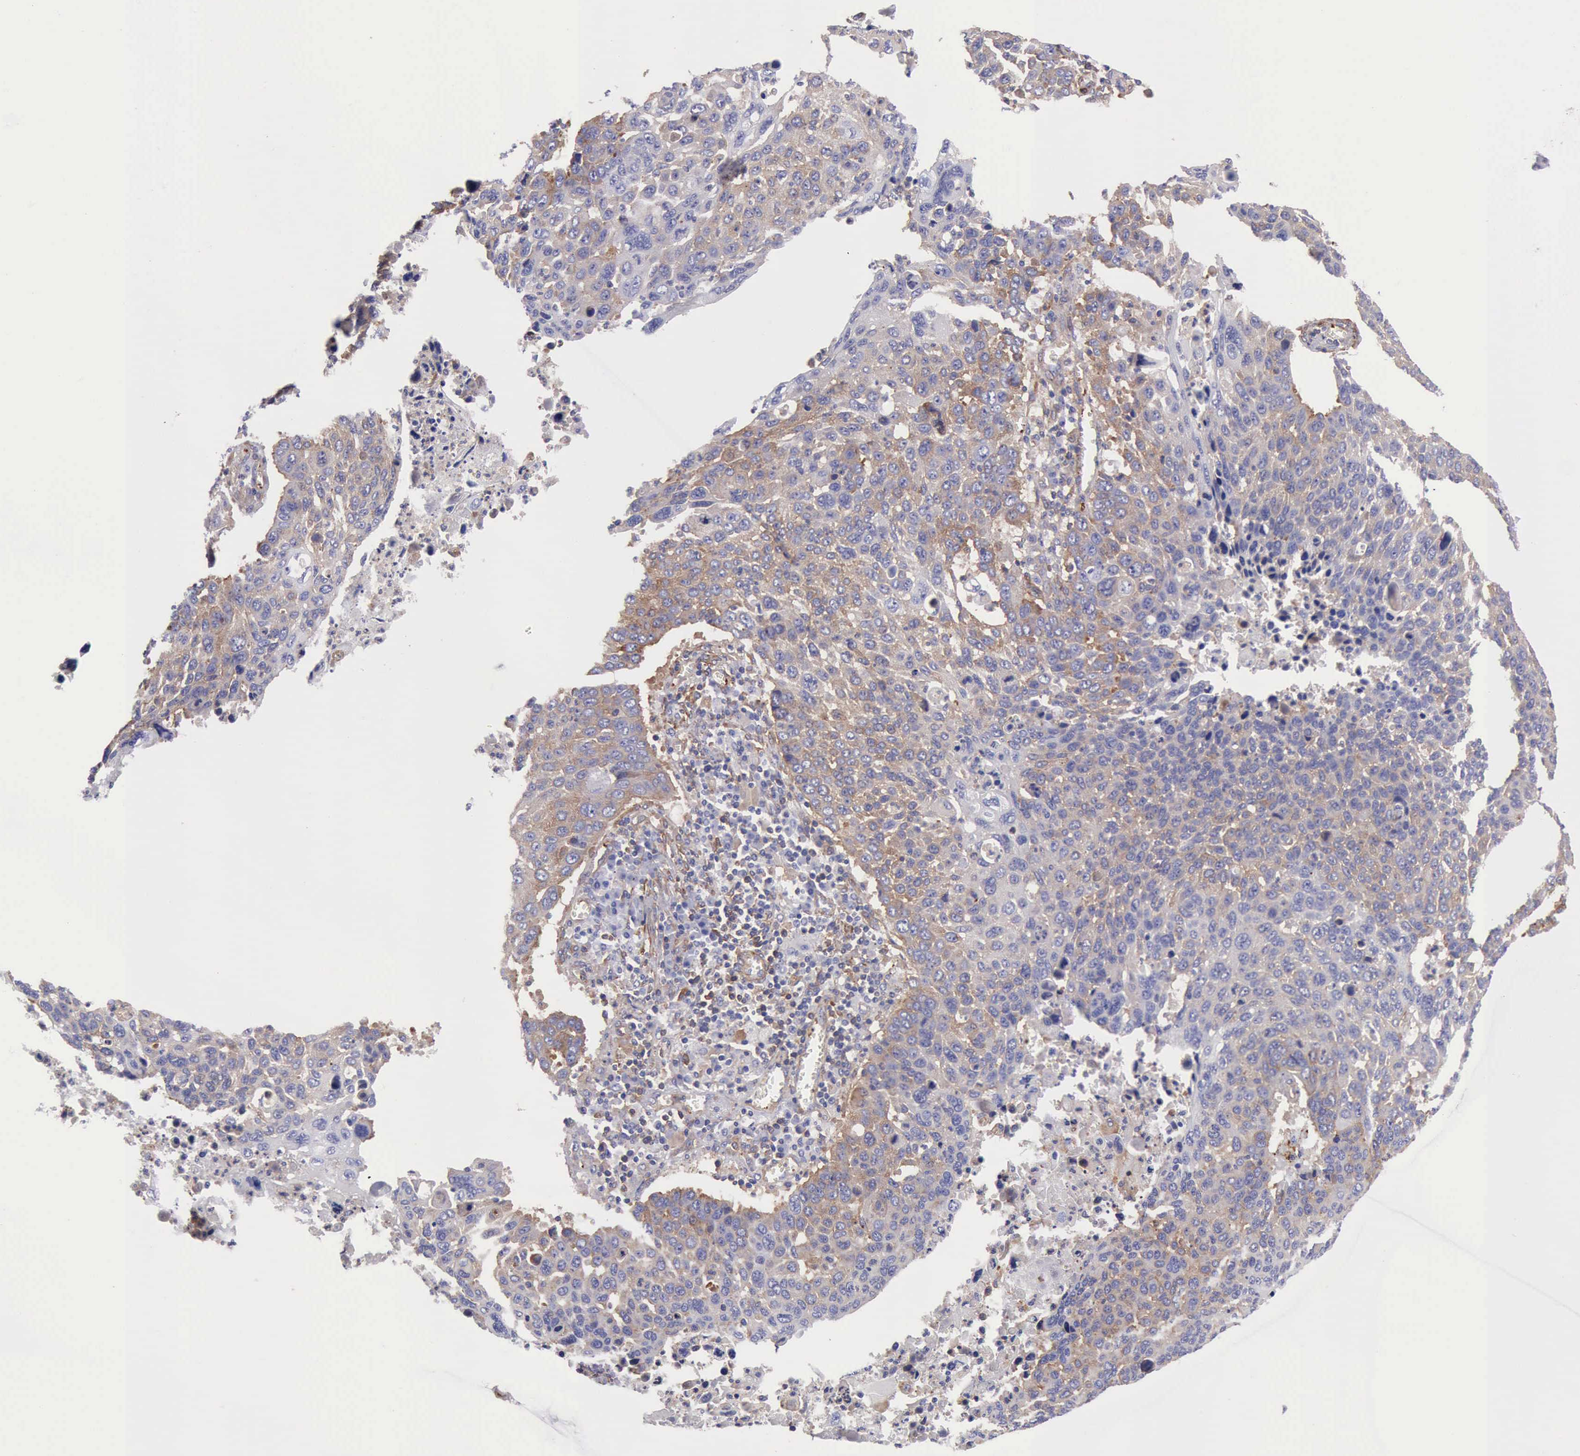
{"staining": {"intensity": "weak", "quantity": ">75%", "location": "cytoplasmic/membranous"}, "tissue": "lung cancer", "cell_type": "Tumor cells", "image_type": "cancer", "snomed": [{"axis": "morphology", "description": "Squamous cell carcinoma, NOS"}, {"axis": "topography", "description": "Lung"}], "caption": "Lung squamous cell carcinoma stained with immunohistochemistry (IHC) shows weak cytoplasmic/membranous positivity in approximately >75% of tumor cells.", "gene": "FLNA", "patient": {"sex": "male", "age": 68}}